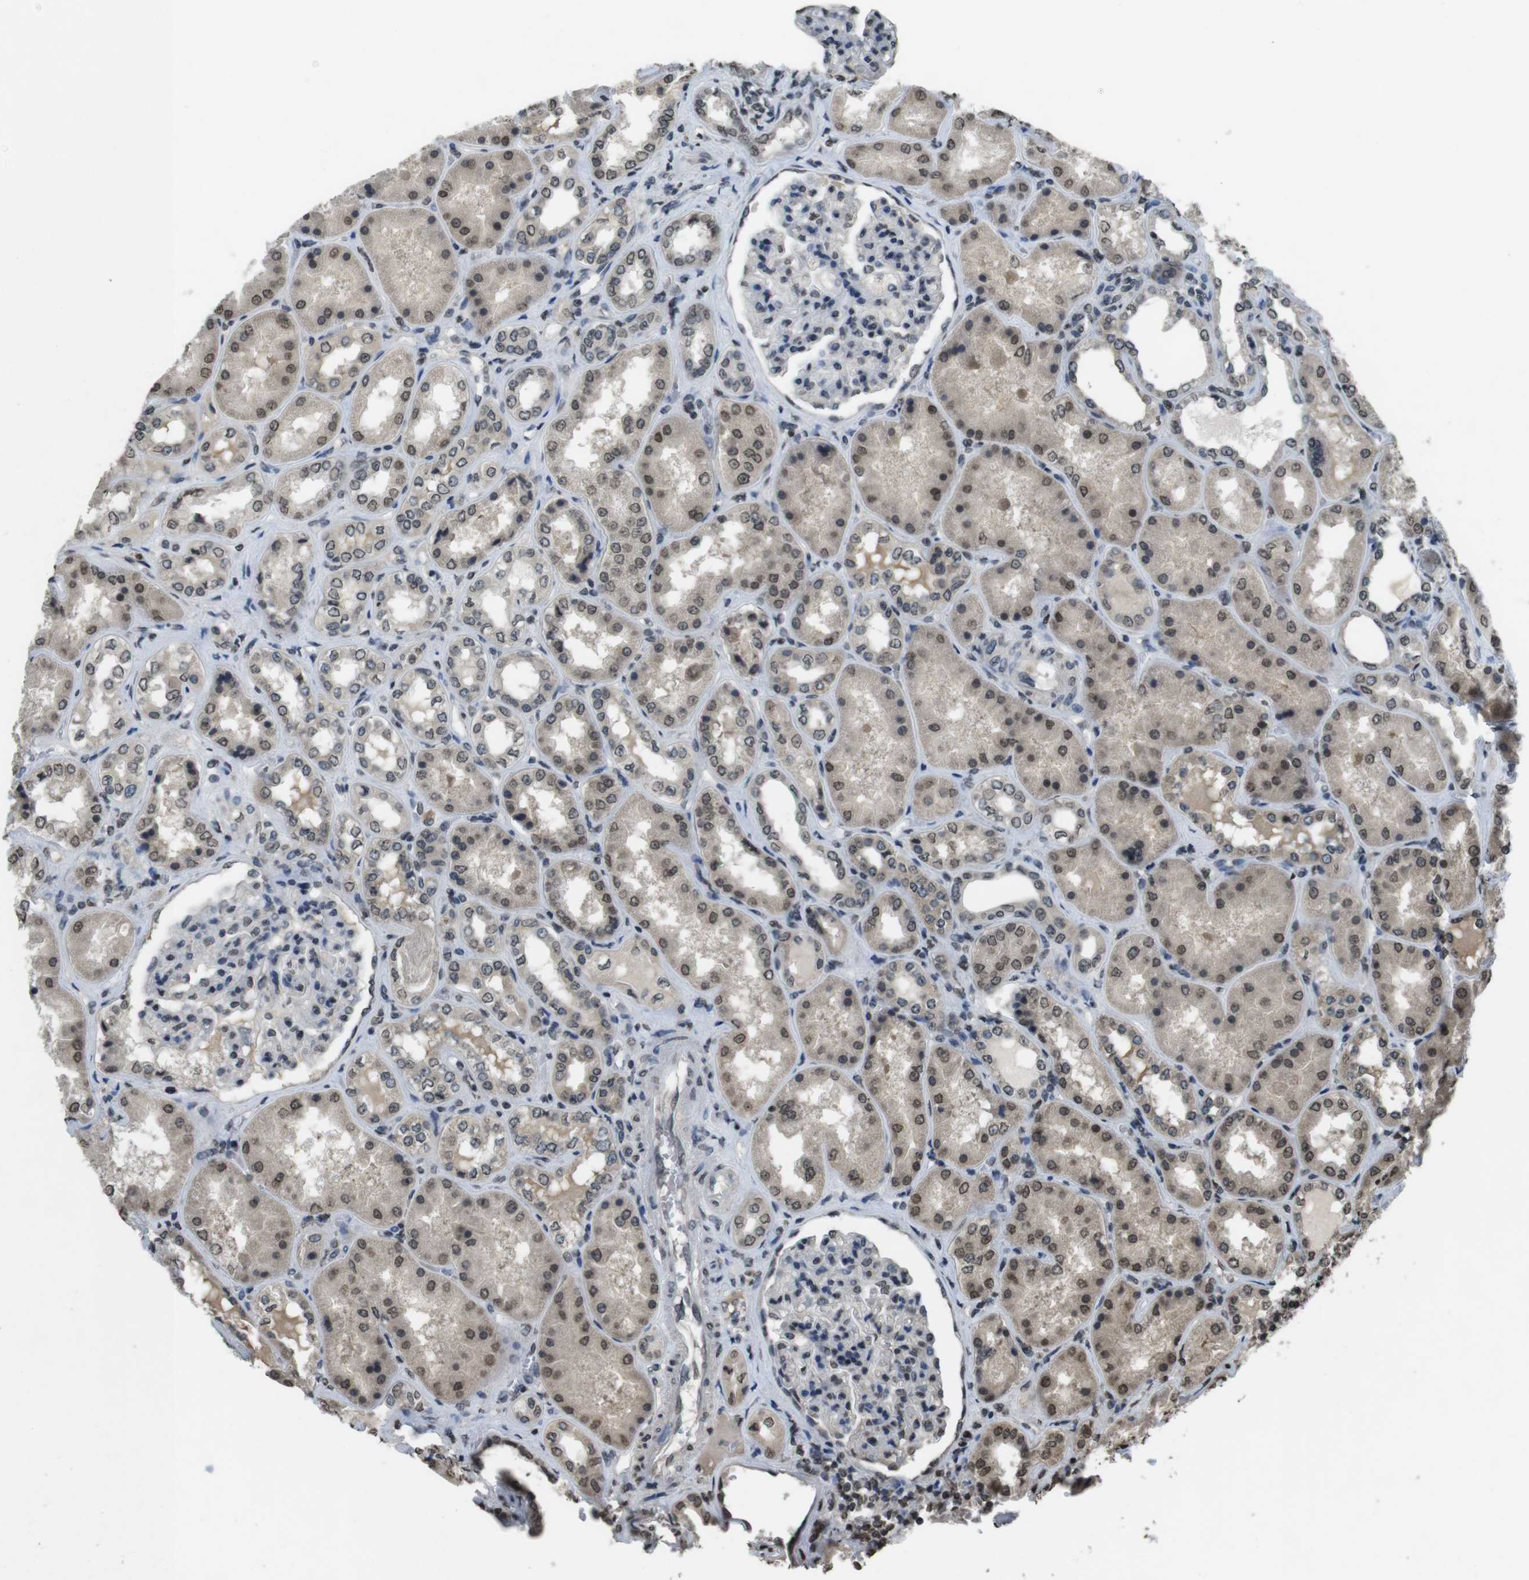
{"staining": {"intensity": "moderate", "quantity": "25%-75%", "location": "nuclear"}, "tissue": "kidney", "cell_type": "Cells in glomeruli", "image_type": "normal", "snomed": [{"axis": "morphology", "description": "Normal tissue, NOS"}, {"axis": "topography", "description": "Kidney"}], "caption": "Immunohistochemistry (IHC) (DAB (3,3'-diaminobenzidine)) staining of benign human kidney displays moderate nuclear protein positivity in approximately 25%-75% of cells in glomeruli. Immunohistochemistry stains the protein in brown and the nuclei are stained blue.", "gene": "MAF", "patient": {"sex": "female", "age": 56}}